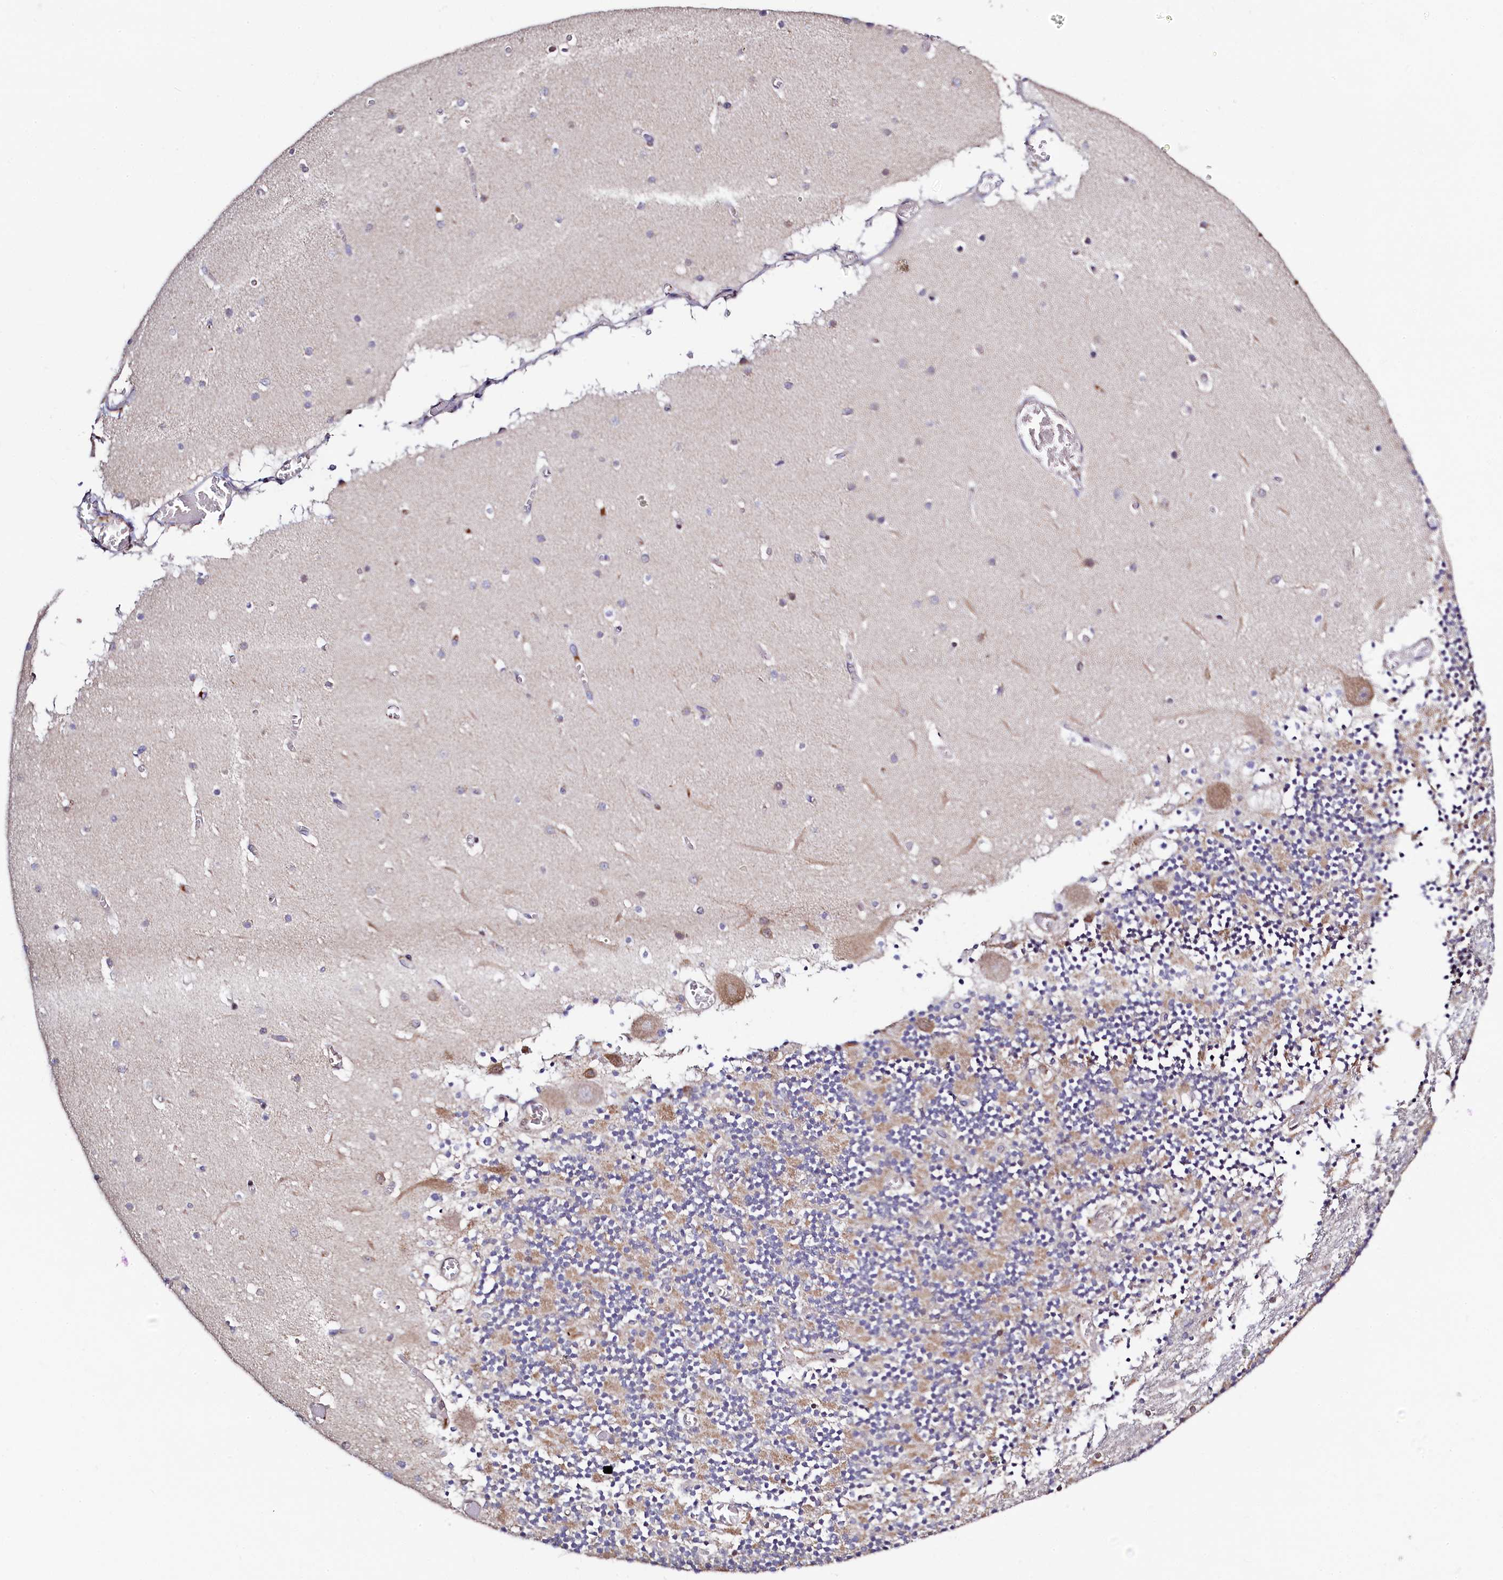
{"staining": {"intensity": "weak", "quantity": "25%-75%", "location": "cytoplasmic/membranous"}, "tissue": "cerebellum", "cell_type": "Cells in granular layer", "image_type": "normal", "snomed": [{"axis": "morphology", "description": "Normal tissue, NOS"}, {"axis": "topography", "description": "Cerebellum"}], "caption": "High-power microscopy captured an immunohistochemistry image of benign cerebellum, revealing weak cytoplasmic/membranous positivity in approximately 25%-75% of cells in granular layer.", "gene": "SEC24C", "patient": {"sex": "female", "age": 28}}